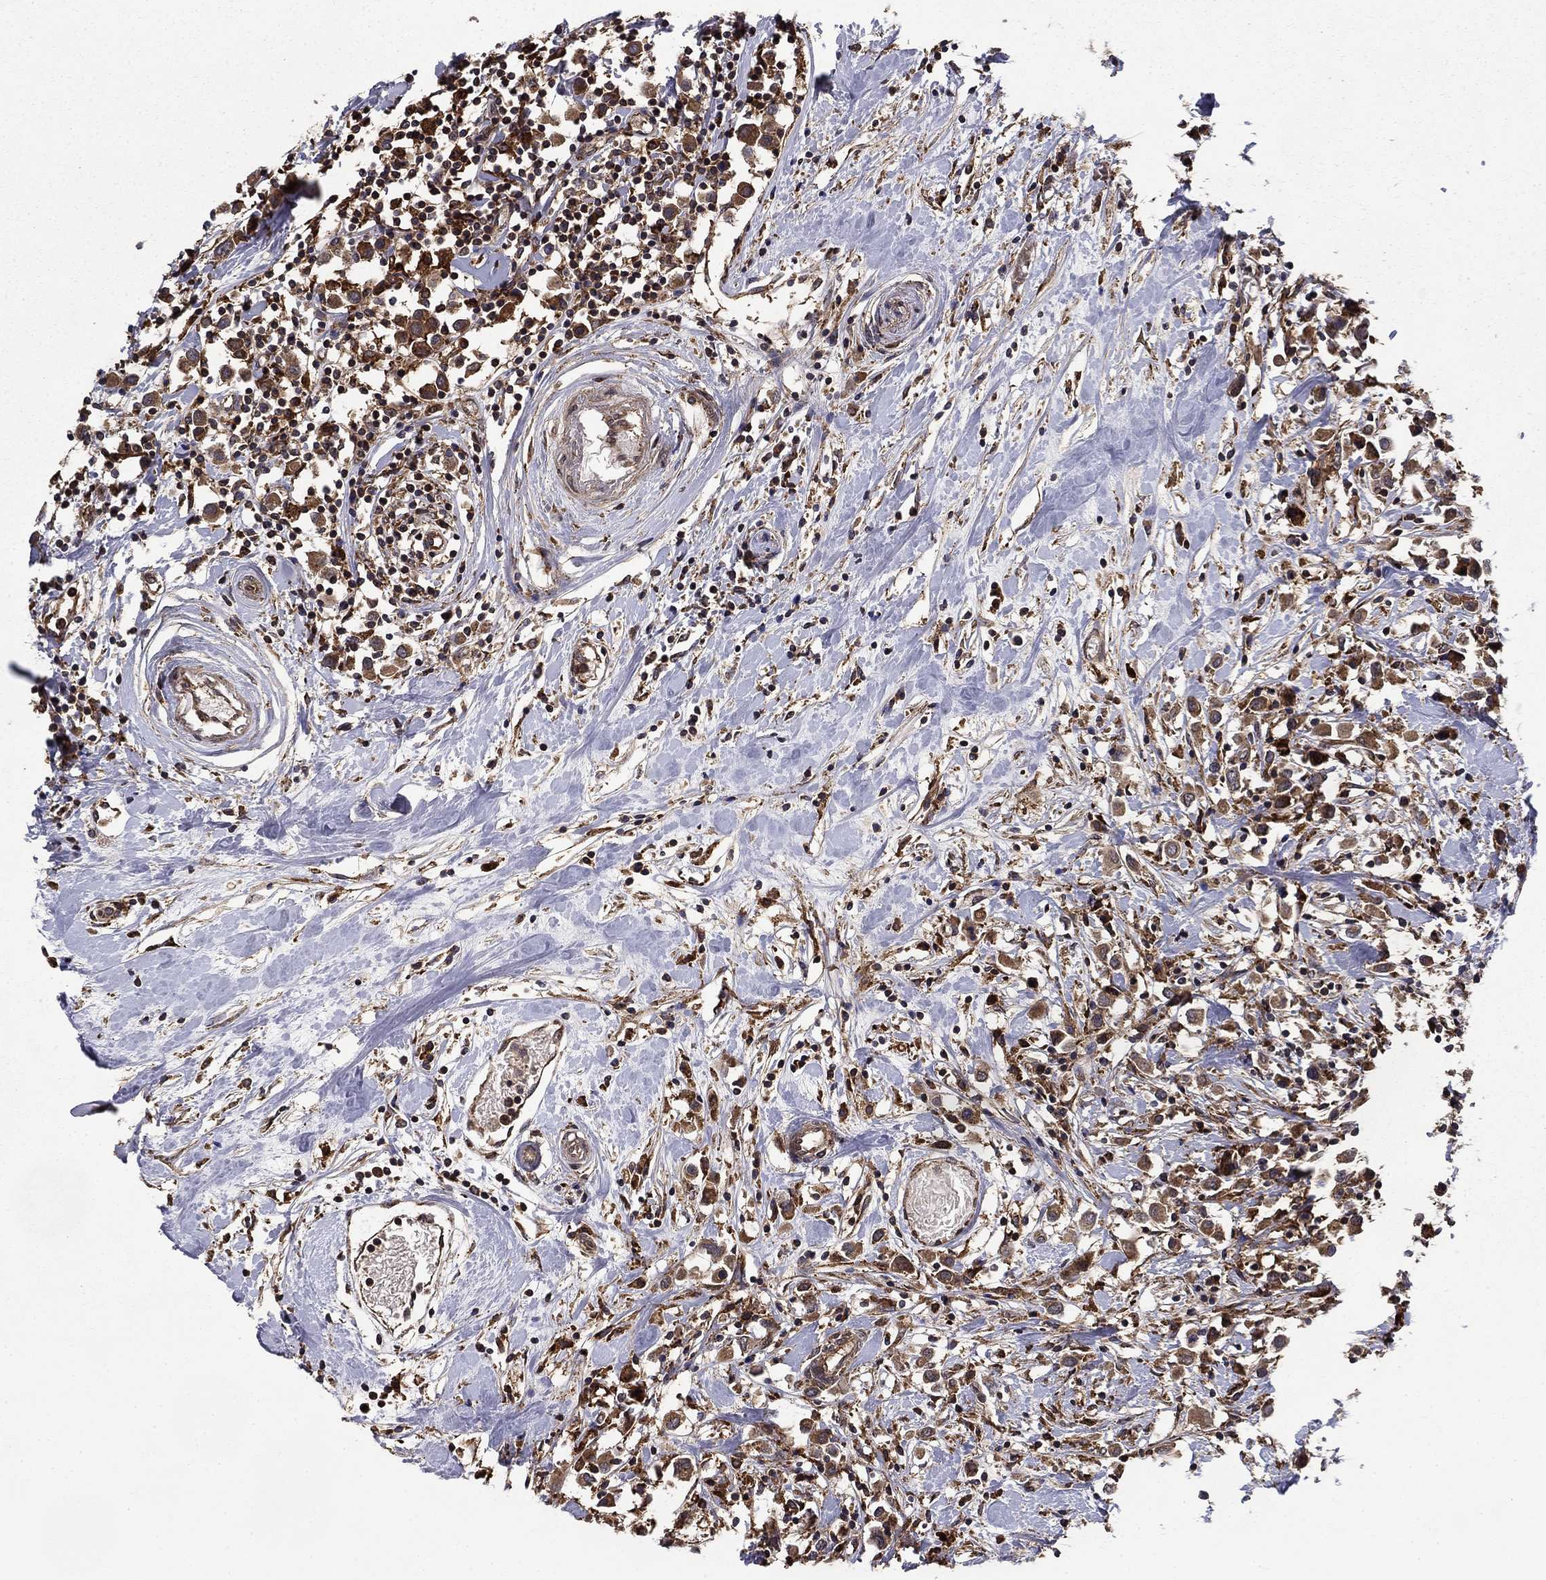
{"staining": {"intensity": "strong", "quantity": "25%-75%", "location": "cytoplasmic/membranous"}, "tissue": "breast cancer", "cell_type": "Tumor cells", "image_type": "cancer", "snomed": [{"axis": "morphology", "description": "Duct carcinoma"}, {"axis": "topography", "description": "Breast"}], "caption": "The histopathology image reveals a brown stain indicating the presence of a protein in the cytoplasmic/membranous of tumor cells in breast cancer (infiltrating ductal carcinoma).", "gene": "BABAM2", "patient": {"sex": "female", "age": 61}}